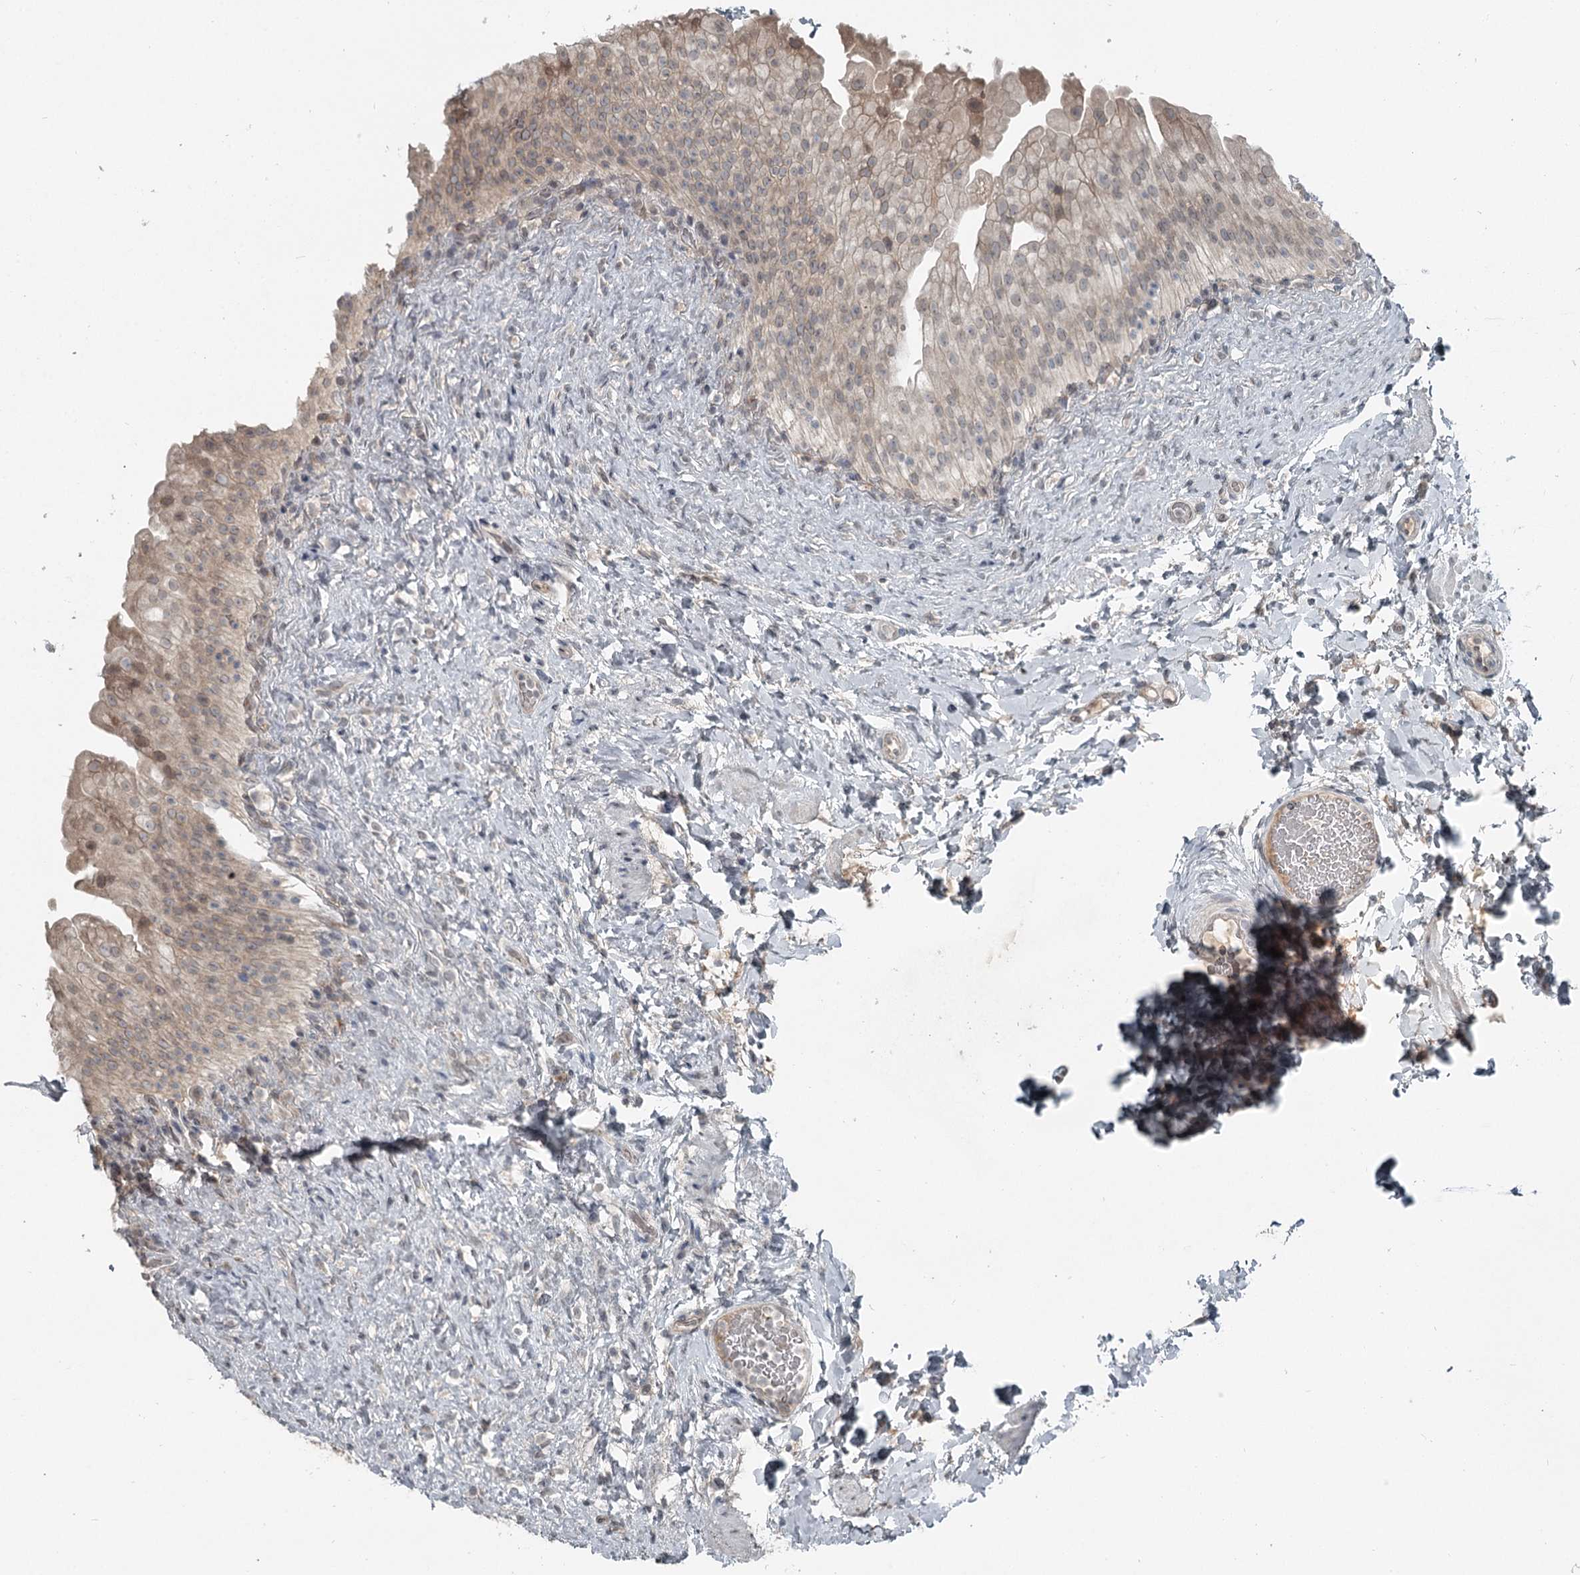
{"staining": {"intensity": "weak", "quantity": "<25%", "location": "cytoplasmic/membranous"}, "tissue": "urinary bladder", "cell_type": "Urothelial cells", "image_type": "normal", "snomed": [{"axis": "morphology", "description": "Normal tissue, NOS"}, {"axis": "topography", "description": "Urinary bladder"}], "caption": "Protein analysis of unremarkable urinary bladder displays no significant expression in urothelial cells. (Brightfield microscopy of DAB immunohistochemistry (IHC) at high magnification).", "gene": "SLC39A8", "patient": {"sex": "female", "age": 27}}